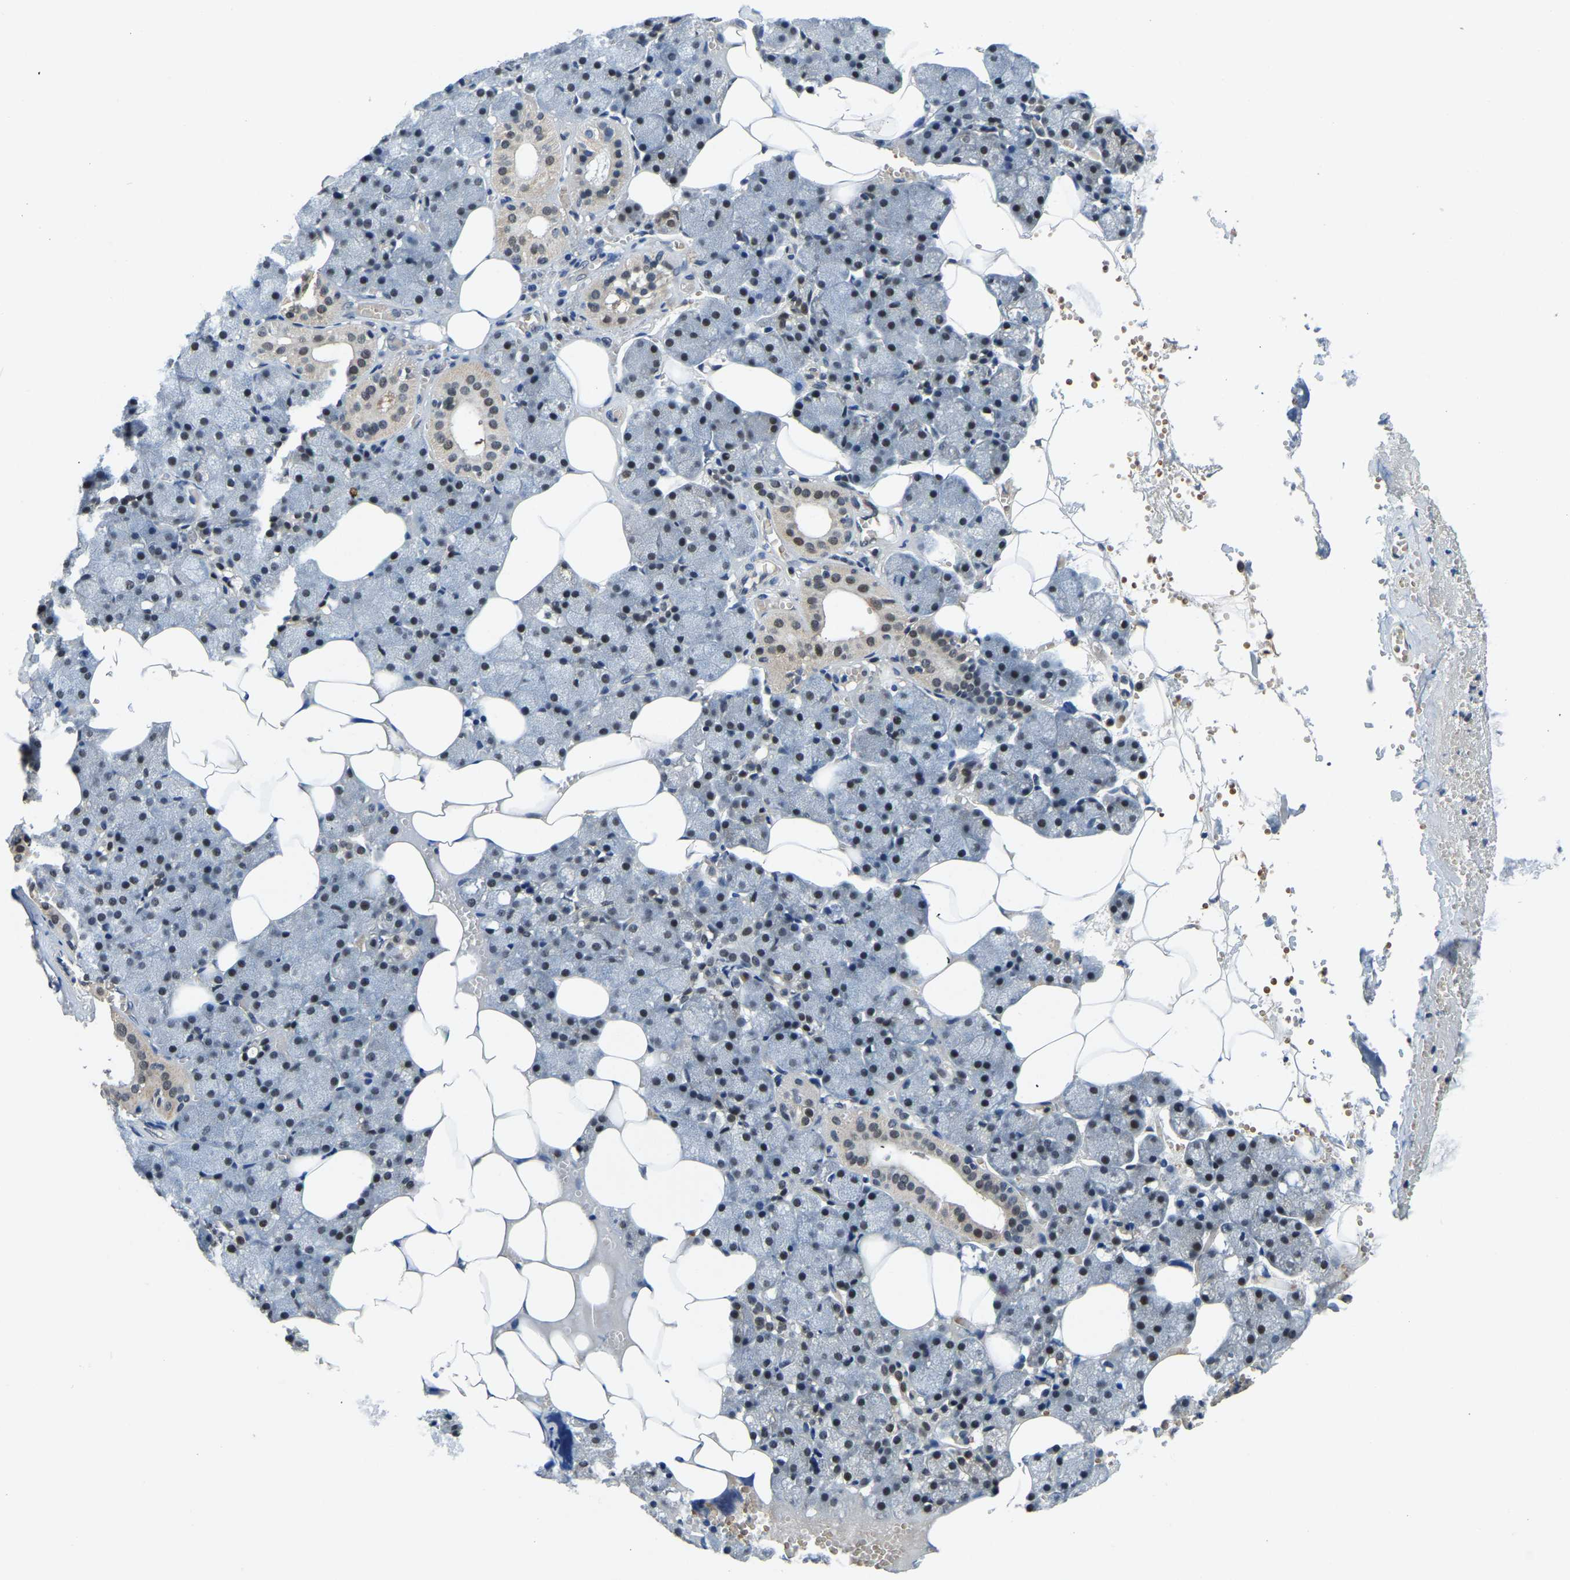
{"staining": {"intensity": "moderate", "quantity": "25%-75%", "location": "cytoplasmic/membranous,nuclear"}, "tissue": "salivary gland", "cell_type": "Glandular cells", "image_type": "normal", "snomed": [{"axis": "morphology", "description": "Normal tissue, NOS"}, {"axis": "topography", "description": "Salivary gland"}], "caption": "This image reveals IHC staining of benign human salivary gland, with medium moderate cytoplasmic/membranous,nuclear positivity in about 25%-75% of glandular cells.", "gene": "DFFA", "patient": {"sex": "male", "age": 62}}